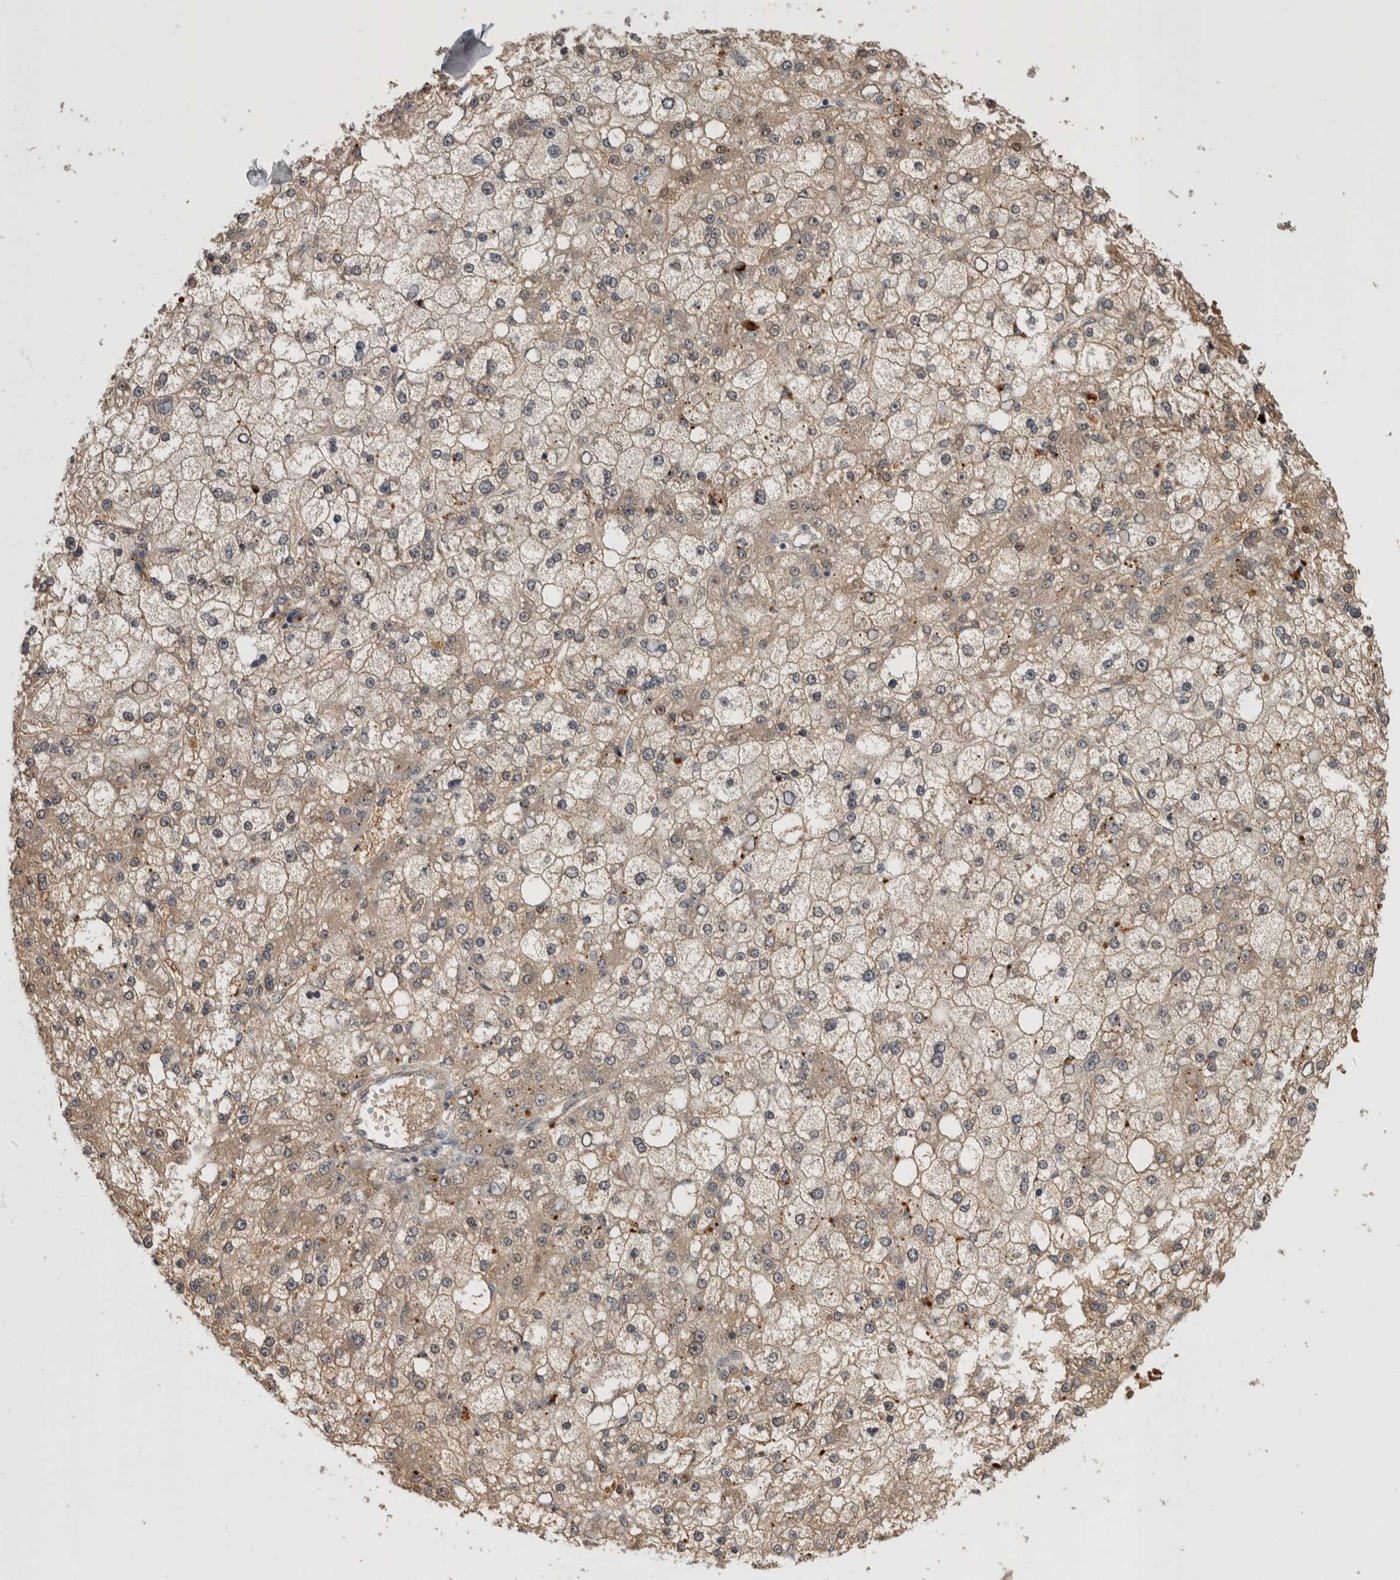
{"staining": {"intensity": "weak", "quantity": "<25%", "location": "cytoplasmic/membranous"}, "tissue": "liver cancer", "cell_type": "Tumor cells", "image_type": "cancer", "snomed": [{"axis": "morphology", "description": "Carcinoma, Hepatocellular, NOS"}, {"axis": "topography", "description": "Liver"}], "caption": "An image of liver hepatocellular carcinoma stained for a protein exhibits no brown staining in tumor cells.", "gene": "PGM1", "patient": {"sex": "male", "age": 67}}